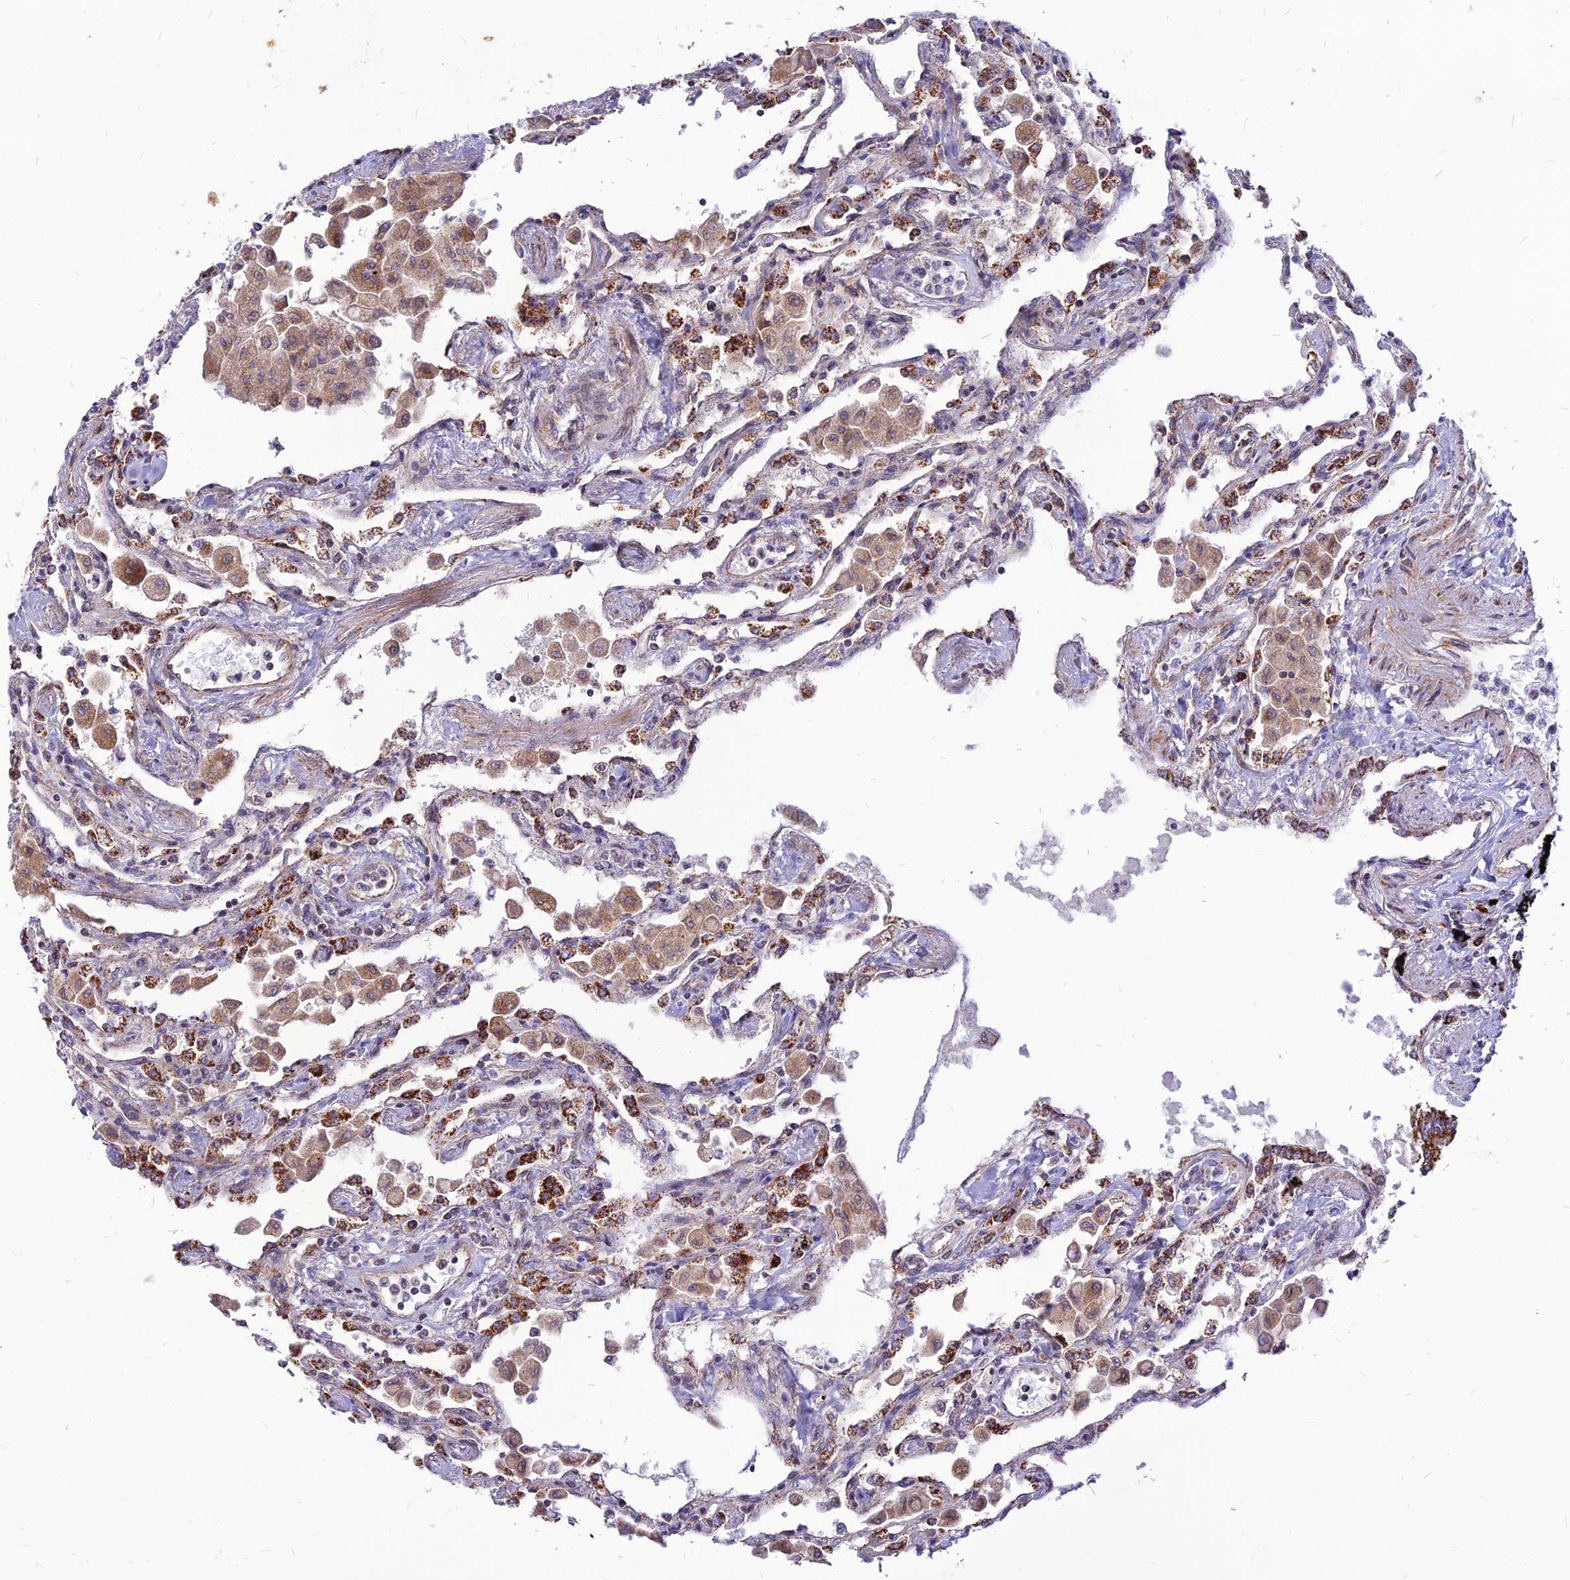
{"staining": {"intensity": "strong", "quantity": "<25%", "location": "cytoplasmic/membranous"}, "tissue": "lung", "cell_type": "Alveolar cells", "image_type": "normal", "snomed": [{"axis": "morphology", "description": "Normal tissue, NOS"}, {"axis": "topography", "description": "Bronchus"}, {"axis": "topography", "description": "Lung"}], "caption": "Immunohistochemical staining of normal human lung shows strong cytoplasmic/membranous protein staining in approximately <25% of alveolar cells.", "gene": "ECI1", "patient": {"sex": "female", "age": 49}}